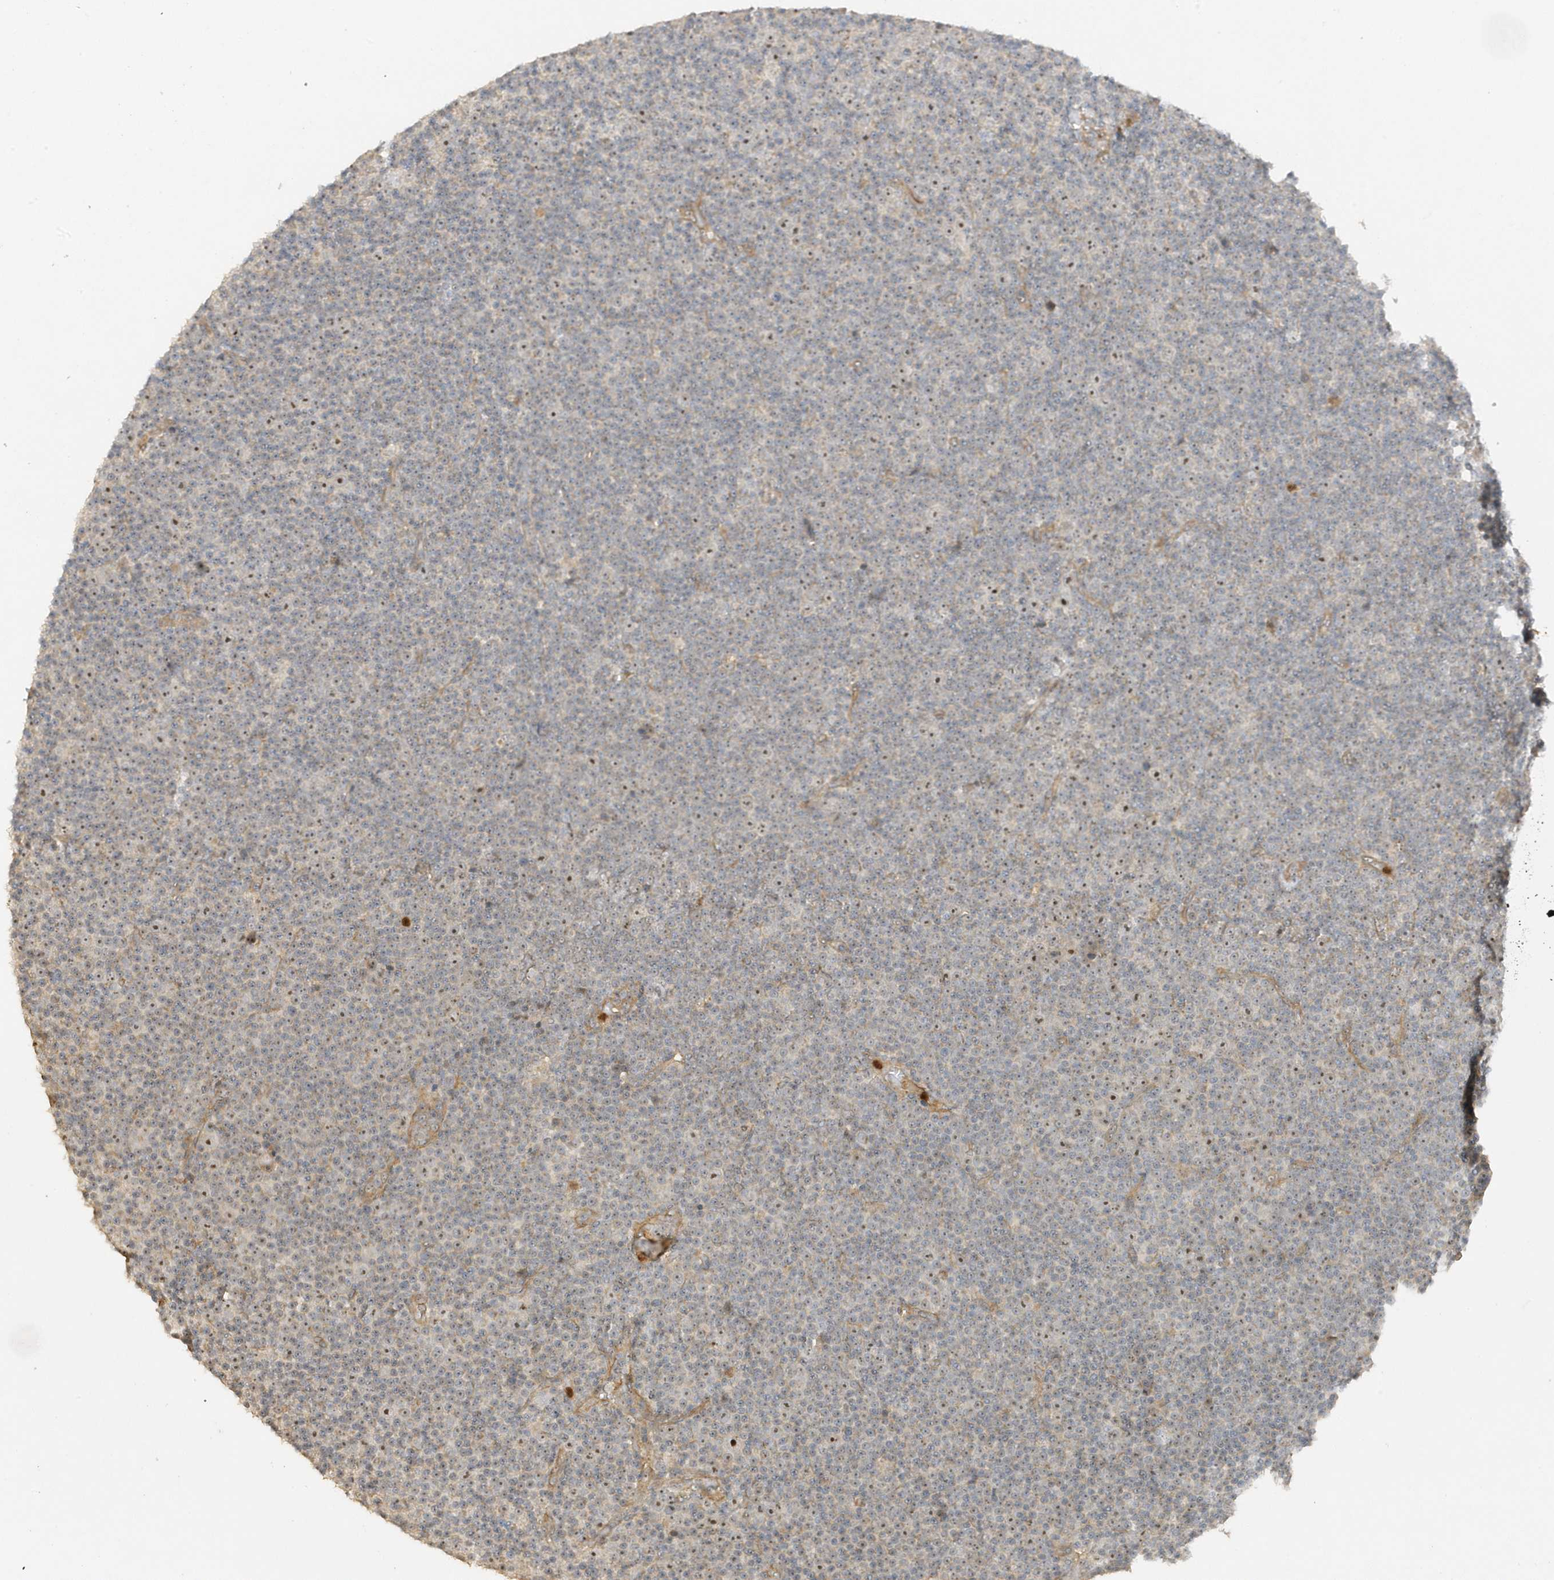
{"staining": {"intensity": "weak", "quantity": "25%-75%", "location": "nuclear"}, "tissue": "lymphoma", "cell_type": "Tumor cells", "image_type": "cancer", "snomed": [{"axis": "morphology", "description": "Malignant lymphoma, non-Hodgkin's type, Low grade"}, {"axis": "topography", "description": "Lymph node"}], "caption": "There is low levels of weak nuclear positivity in tumor cells of low-grade malignant lymphoma, non-Hodgkin's type, as demonstrated by immunohistochemical staining (brown color).", "gene": "DDX18", "patient": {"sex": "female", "age": 67}}